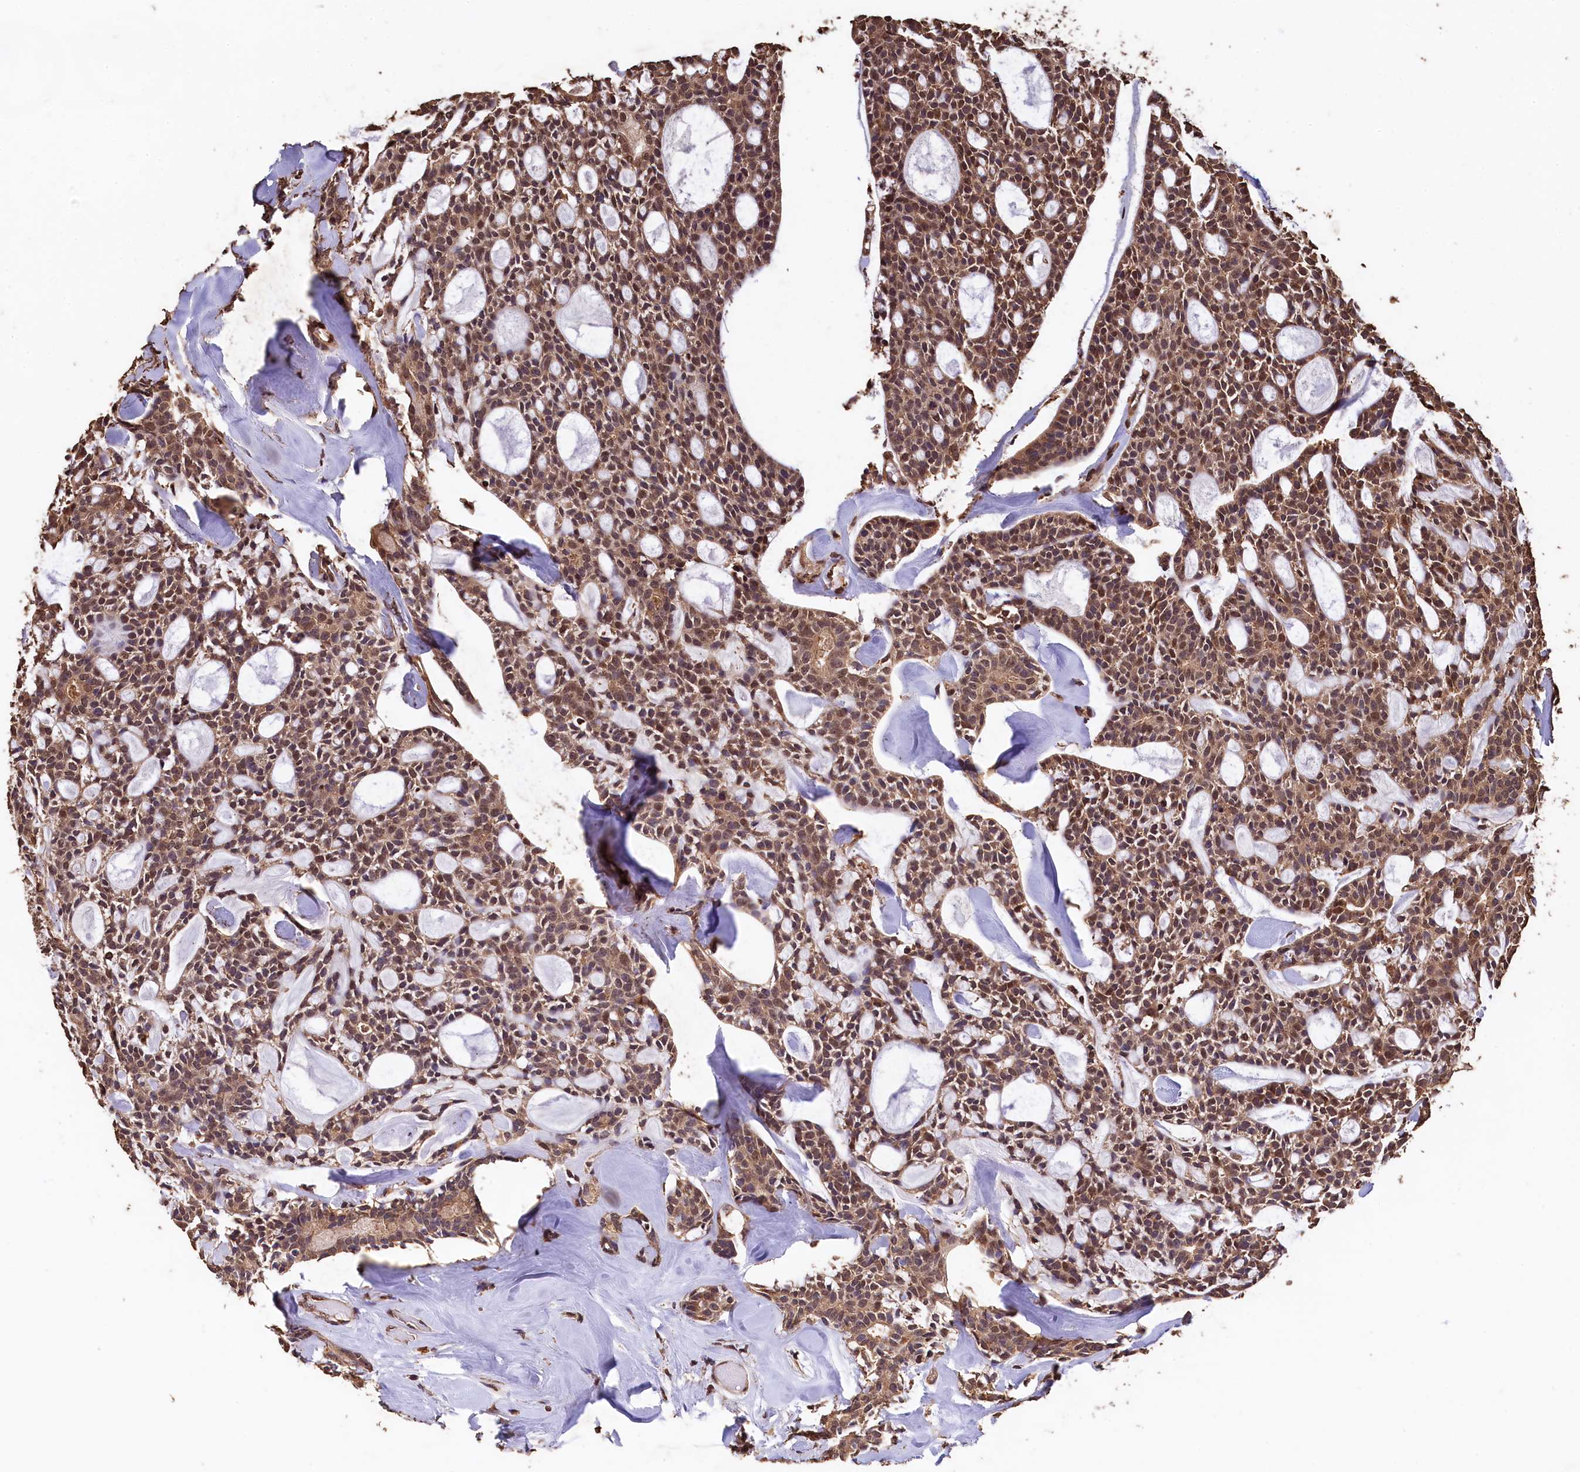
{"staining": {"intensity": "moderate", "quantity": ">75%", "location": "cytoplasmic/membranous,nuclear"}, "tissue": "head and neck cancer", "cell_type": "Tumor cells", "image_type": "cancer", "snomed": [{"axis": "morphology", "description": "Adenocarcinoma, NOS"}, {"axis": "topography", "description": "Salivary gland"}, {"axis": "topography", "description": "Head-Neck"}], "caption": "Head and neck adenocarcinoma tissue exhibits moderate cytoplasmic/membranous and nuclear positivity in approximately >75% of tumor cells (DAB = brown stain, brightfield microscopy at high magnification).", "gene": "CEP57L1", "patient": {"sex": "male", "age": 55}}